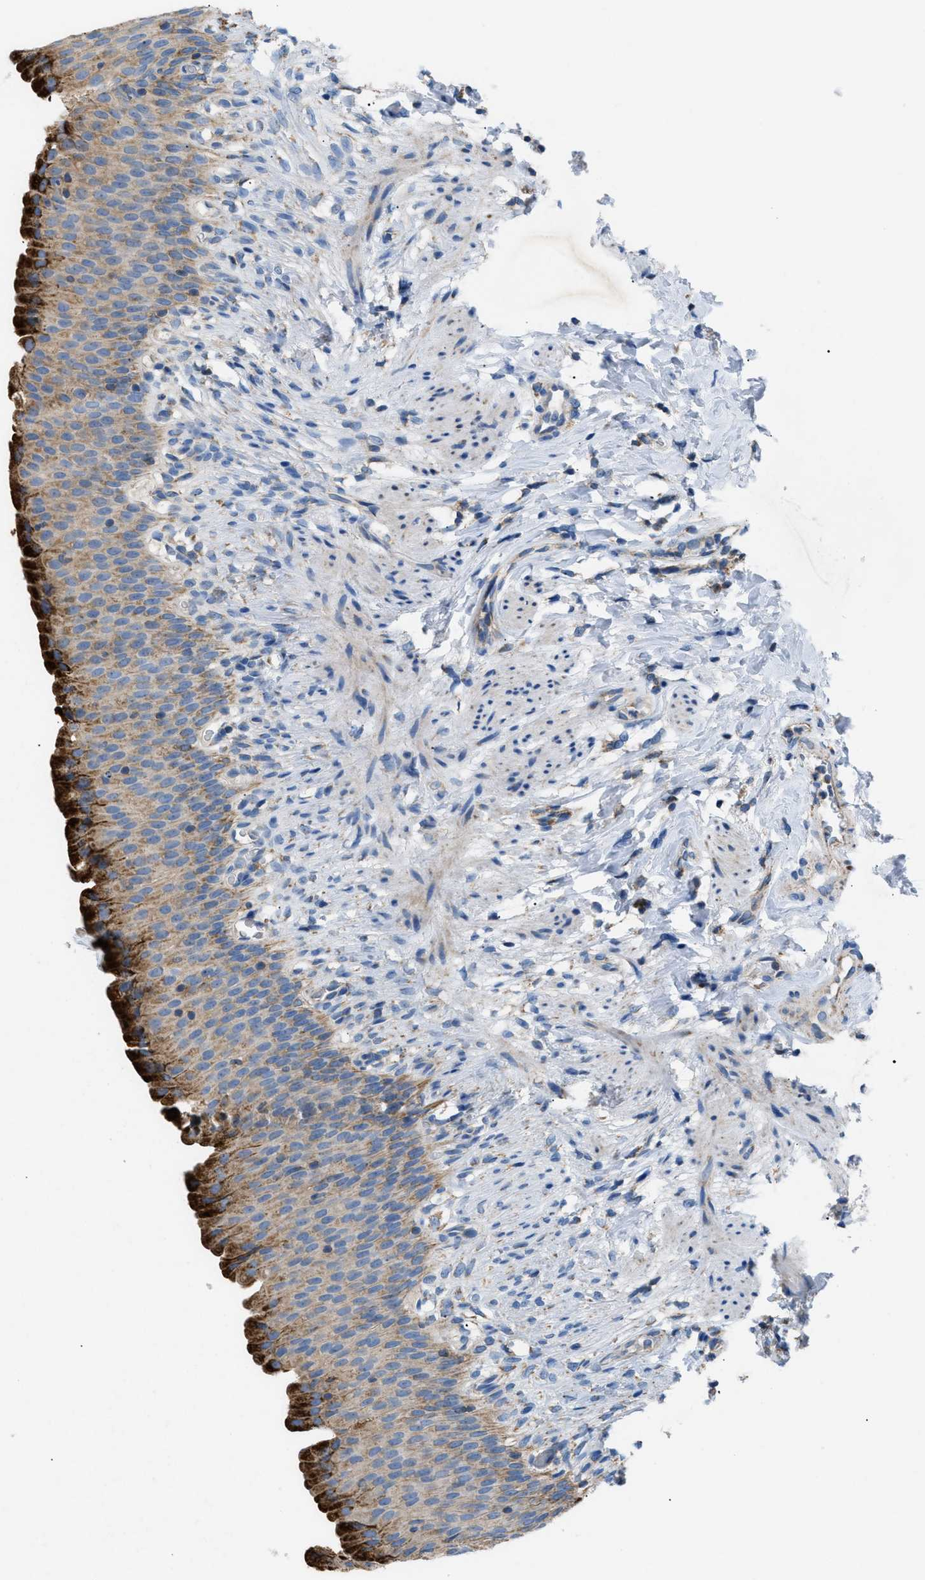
{"staining": {"intensity": "moderate", "quantity": "25%-75%", "location": "cytoplasmic/membranous"}, "tissue": "urinary bladder", "cell_type": "Urothelial cells", "image_type": "normal", "snomed": [{"axis": "morphology", "description": "Normal tissue, NOS"}, {"axis": "topography", "description": "Urinary bladder"}], "caption": "This micrograph shows immunohistochemistry (IHC) staining of benign human urinary bladder, with medium moderate cytoplasmic/membranous expression in approximately 25%-75% of urothelial cells.", "gene": "ILDR1", "patient": {"sex": "female", "age": 79}}